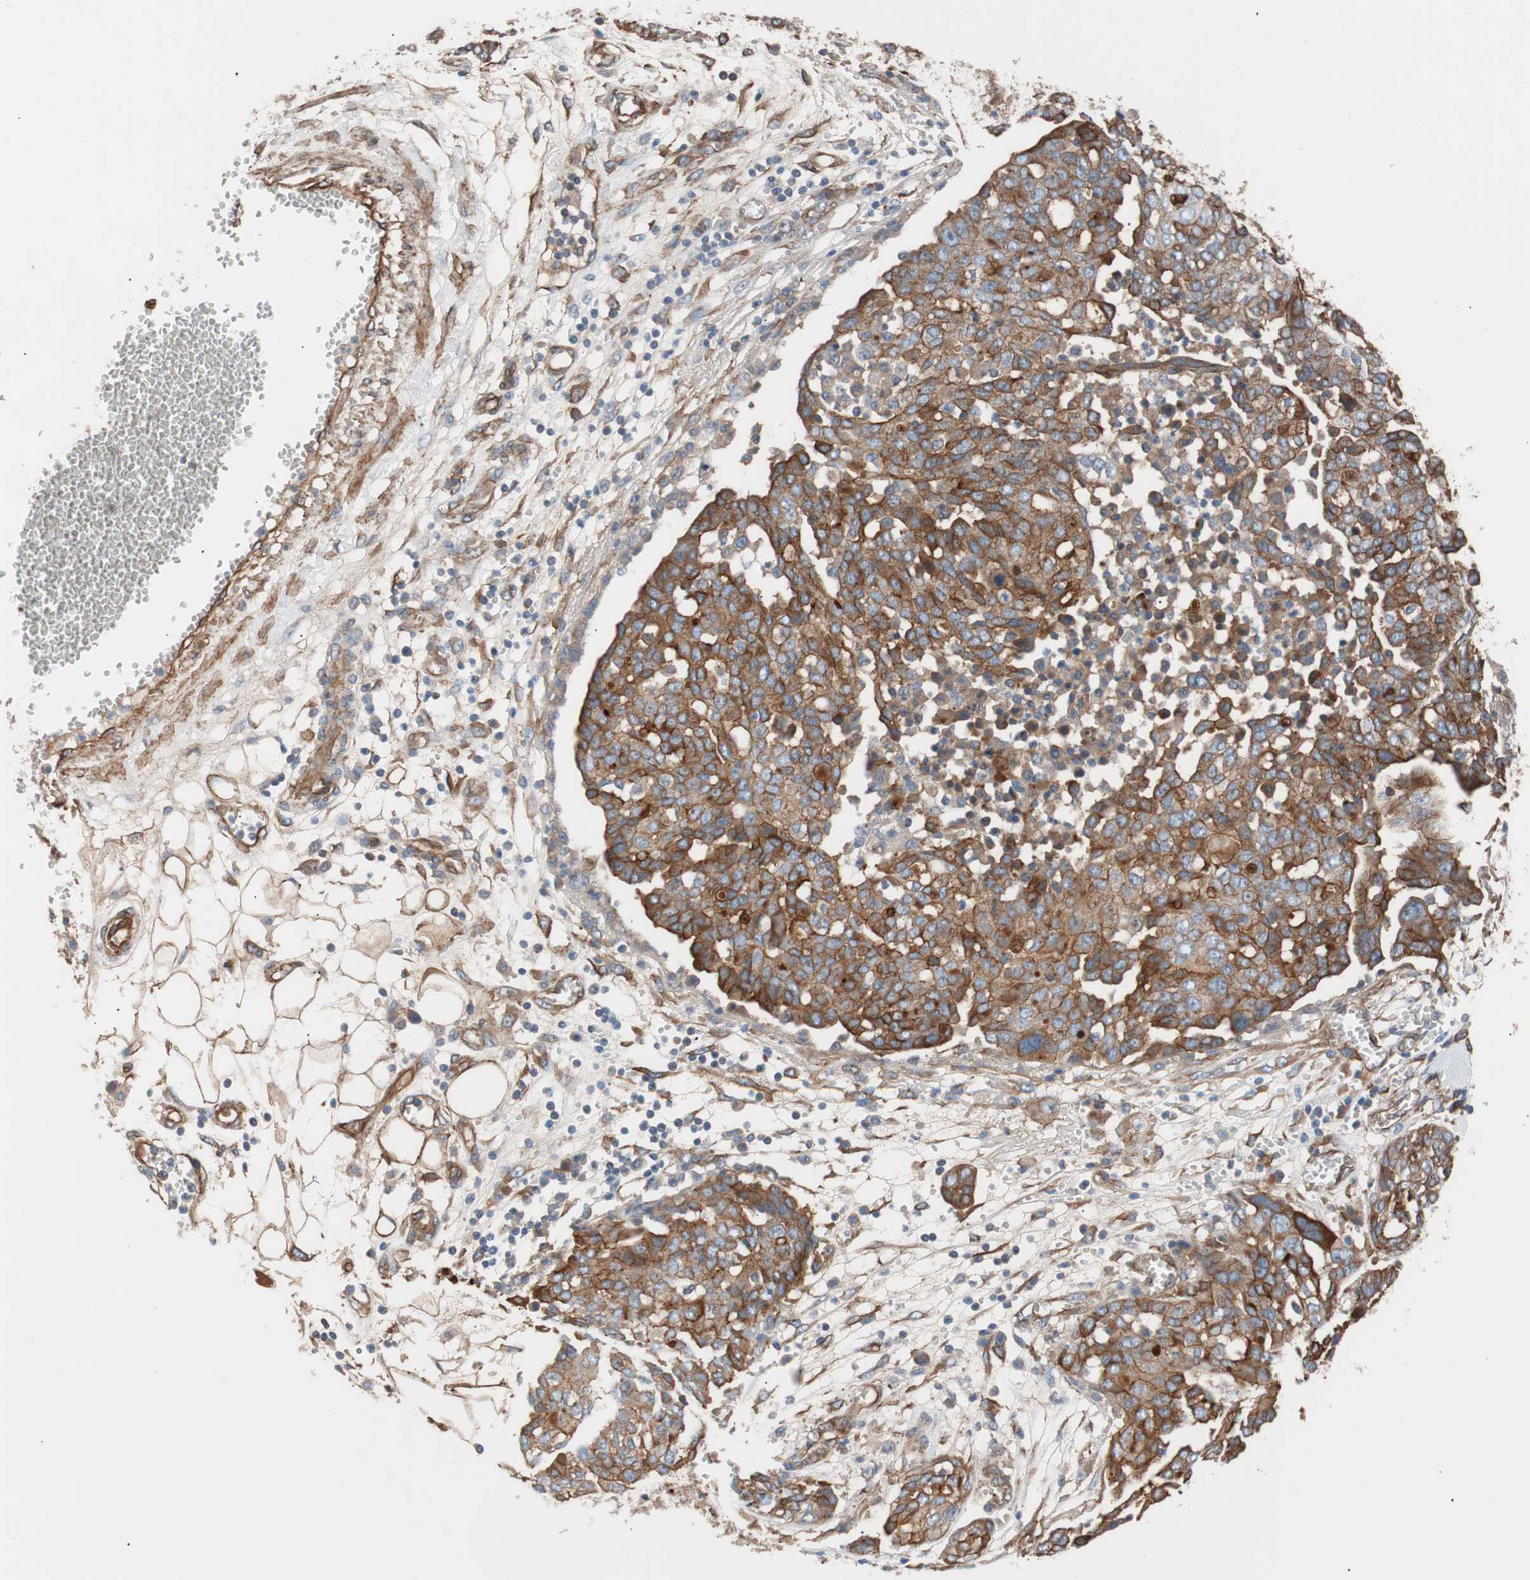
{"staining": {"intensity": "moderate", "quantity": ">75%", "location": "cytoplasmic/membranous"}, "tissue": "ovarian cancer", "cell_type": "Tumor cells", "image_type": "cancer", "snomed": [{"axis": "morphology", "description": "Cystadenocarcinoma, serous, NOS"}, {"axis": "topography", "description": "Soft tissue"}, {"axis": "topography", "description": "Ovary"}], "caption": "A micrograph showing moderate cytoplasmic/membranous staining in about >75% of tumor cells in ovarian cancer, as visualized by brown immunohistochemical staining.", "gene": "SPINT1", "patient": {"sex": "female", "age": 57}}